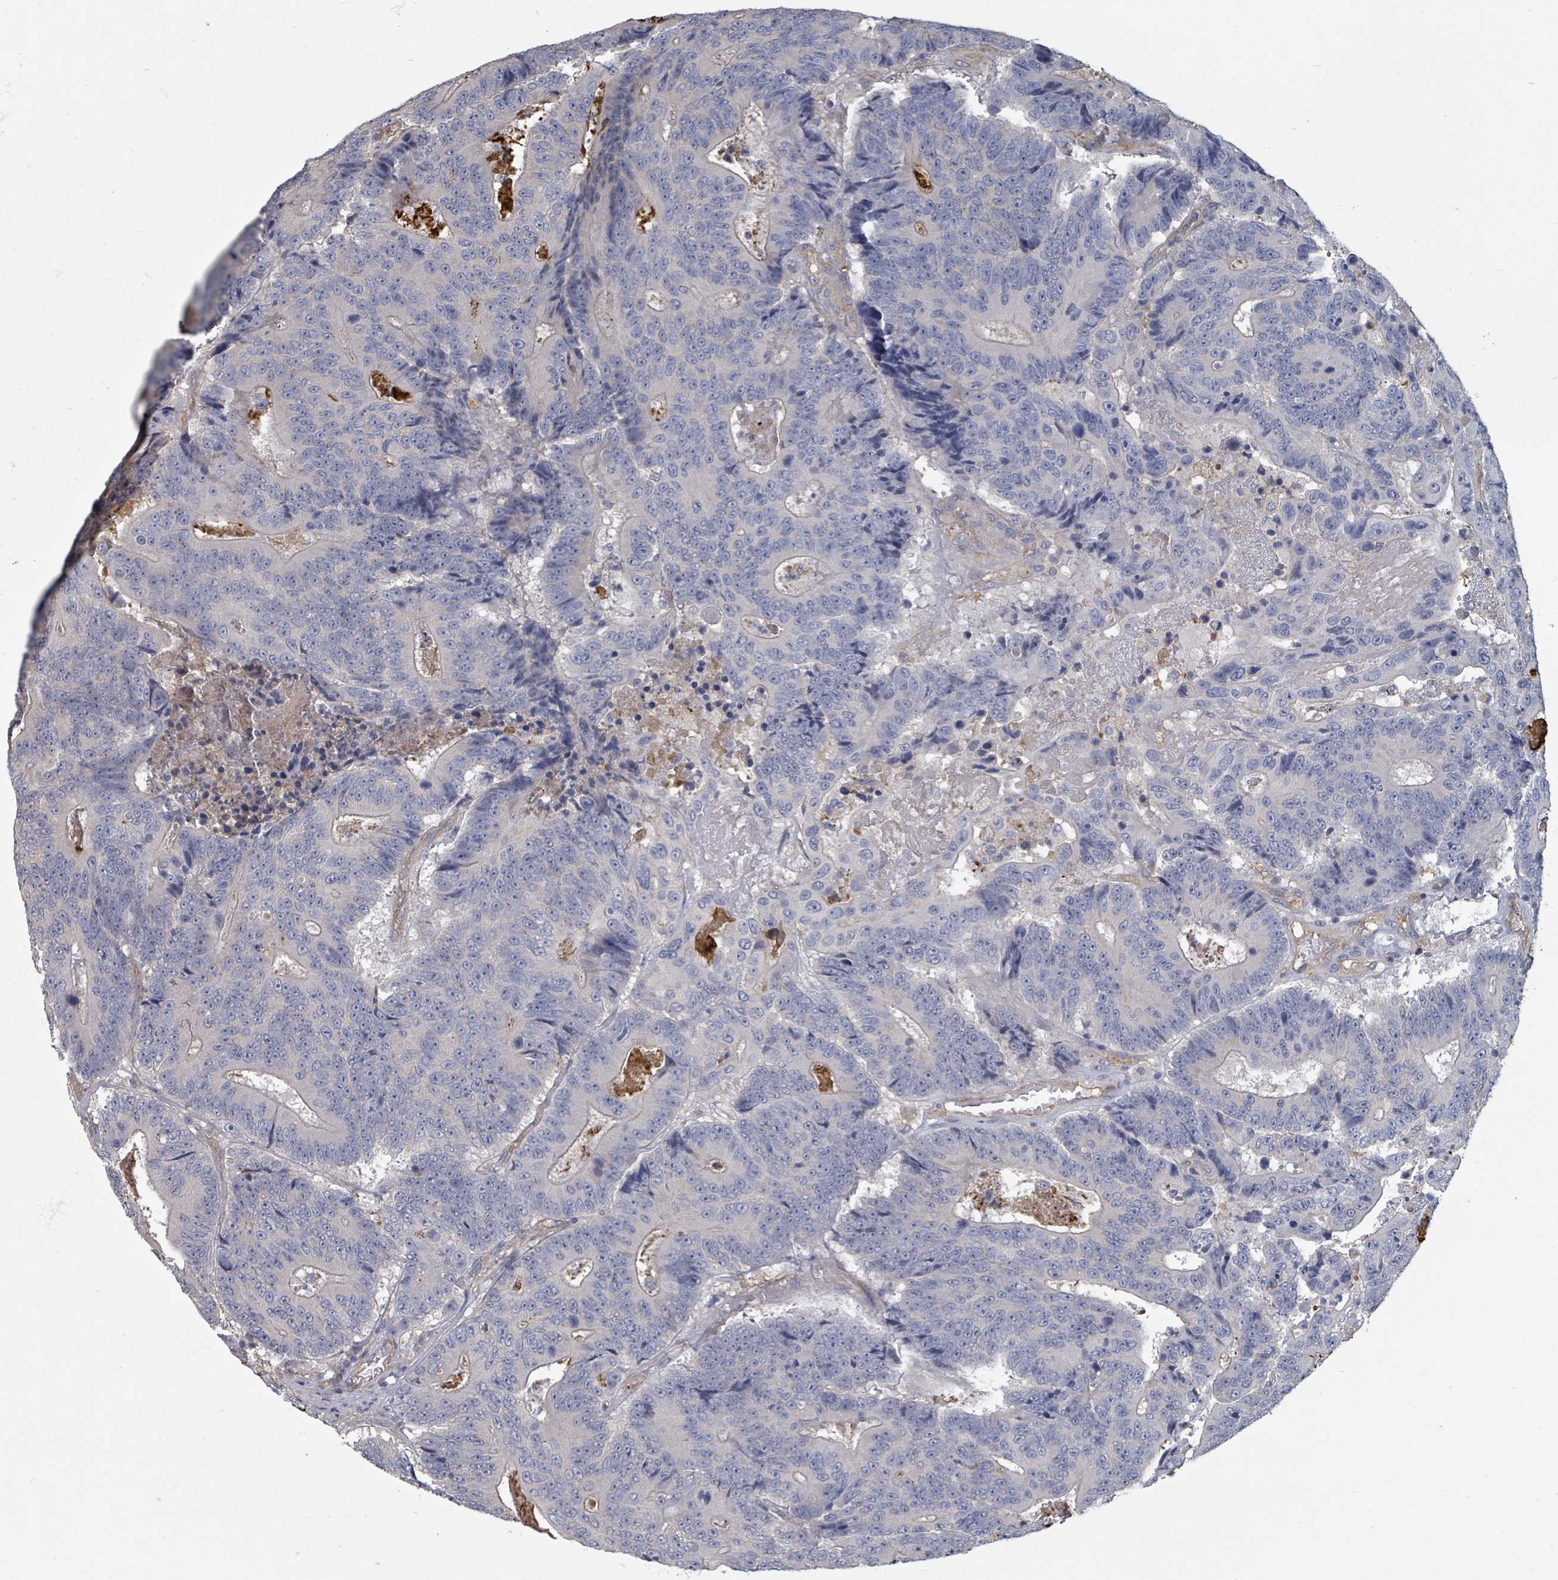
{"staining": {"intensity": "negative", "quantity": "none", "location": "none"}, "tissue": "colorectal cancer", "cell_type": "Tumor cells", "image_type": "cancer", "snomed": [{"axis": "morphology", "description": "Adenocarcinoma, NOS"}, {"axis": "topography", "description": "Colon"}], "caption": "Immunohistochemistry micrograph of neoplastic tissue: human colorectal cancer (adenocarcinoma) stained with DAB exhibits no significant protein staining in tumor cells. (DAB immunohistochemistry visualized using brightfield microscopy, high magnification).", "gene": "PLAUR", "patient": {"sex": "male", "age": 83}}